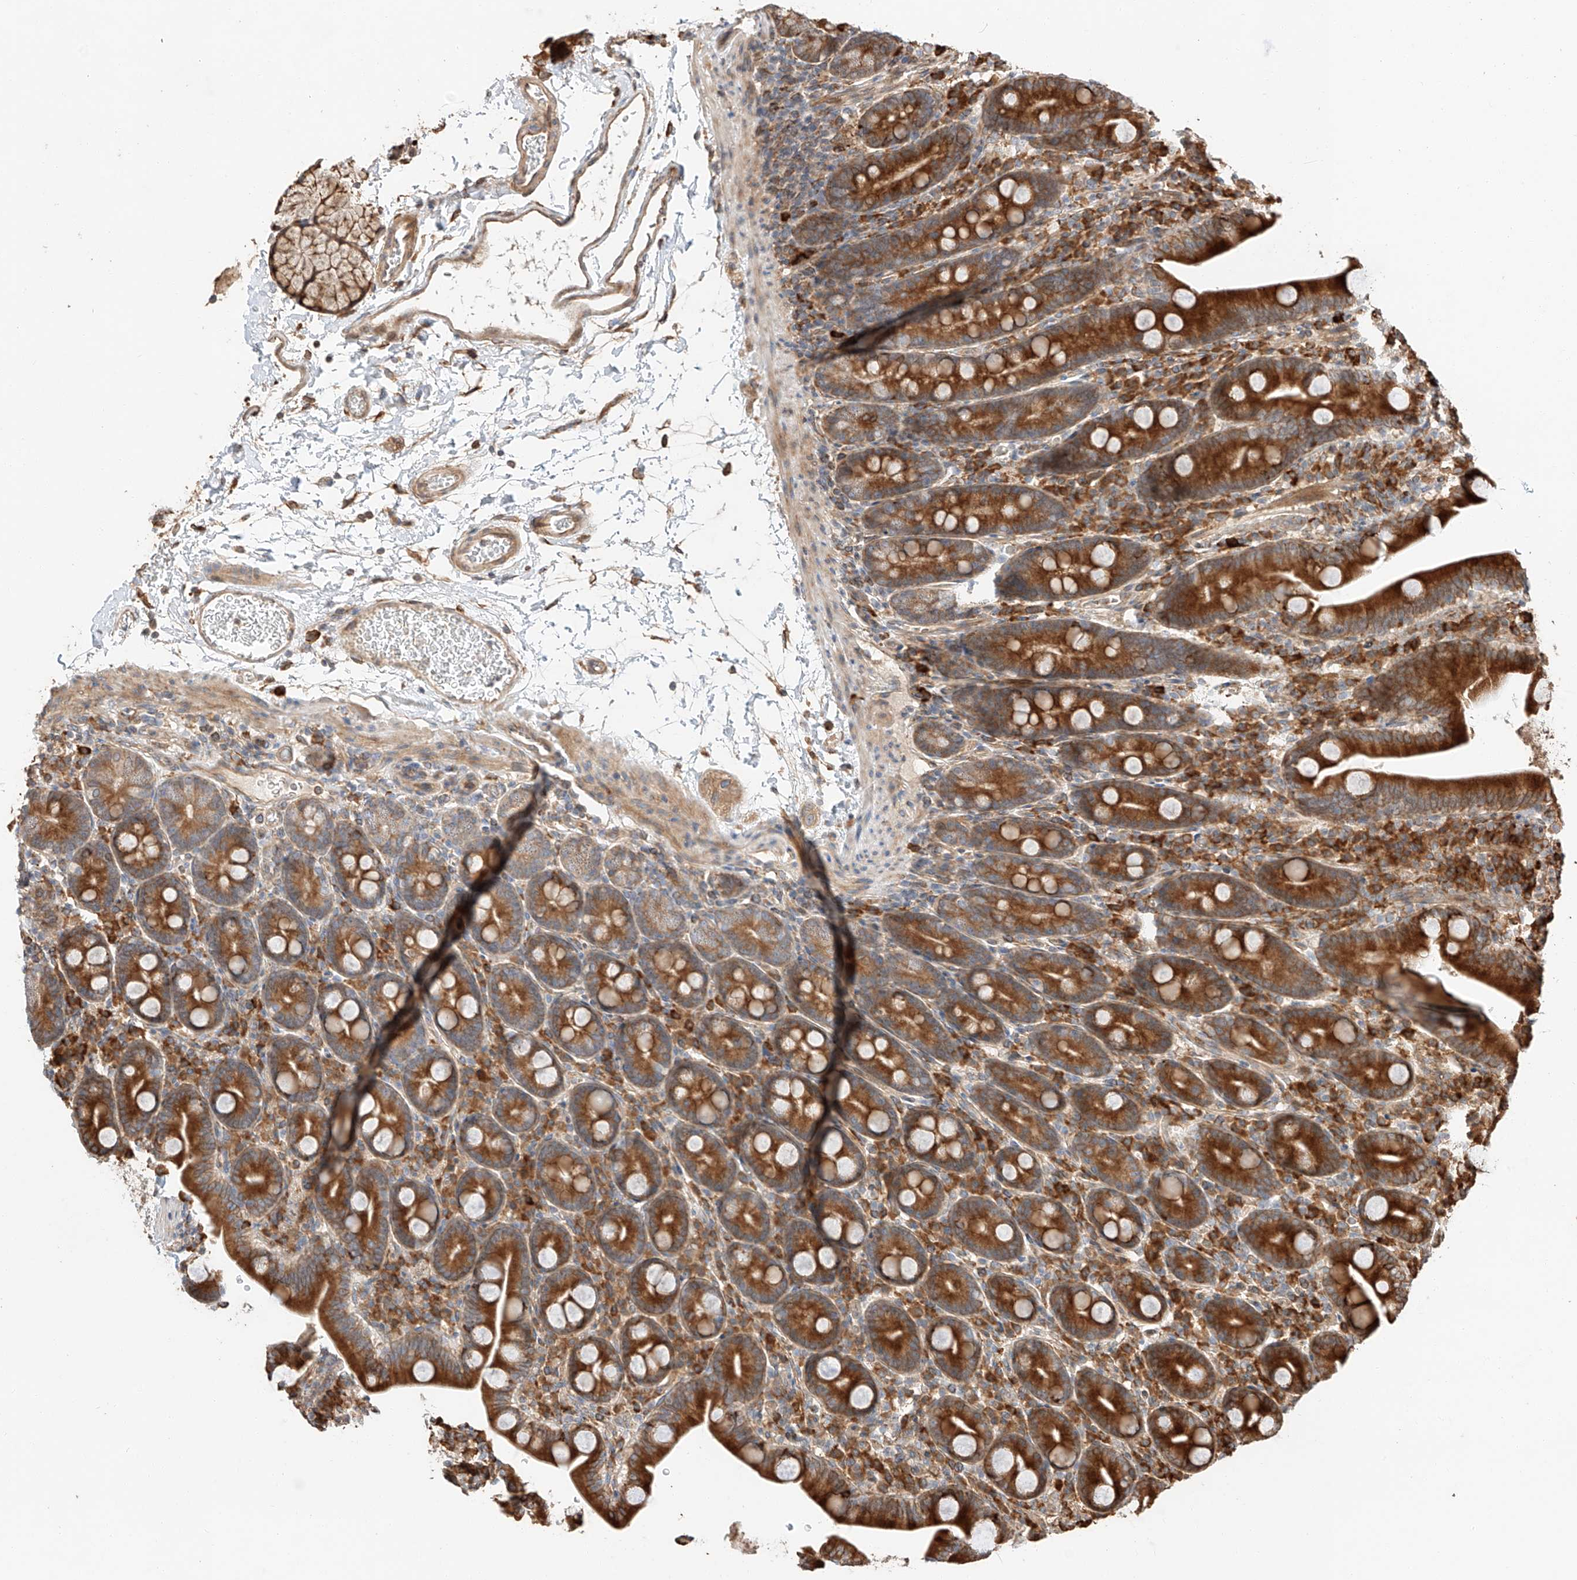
{"staining": {"intensity": "strong", "quantity": ">75%", "location": "cytoplasmic/membranous"}, "tissue": "duodenum", "cell_type": "Glandular cells", "image_type": "normal", "snomed": [{"axis": "morphology", "description": "Normal tissue, NOS"}, {"axis": "topography", "description": "Duodenum"}], "caption": "Immunohistochemistry photomicrograph of unremarkable human duodenum stained for a protein (brown), which reveals high levels of strong cytoplasmic/membranous staining in about >75% of glandular cells.", "gene": "ZNF84", "patient": {"sex": "male", "age": 35}}